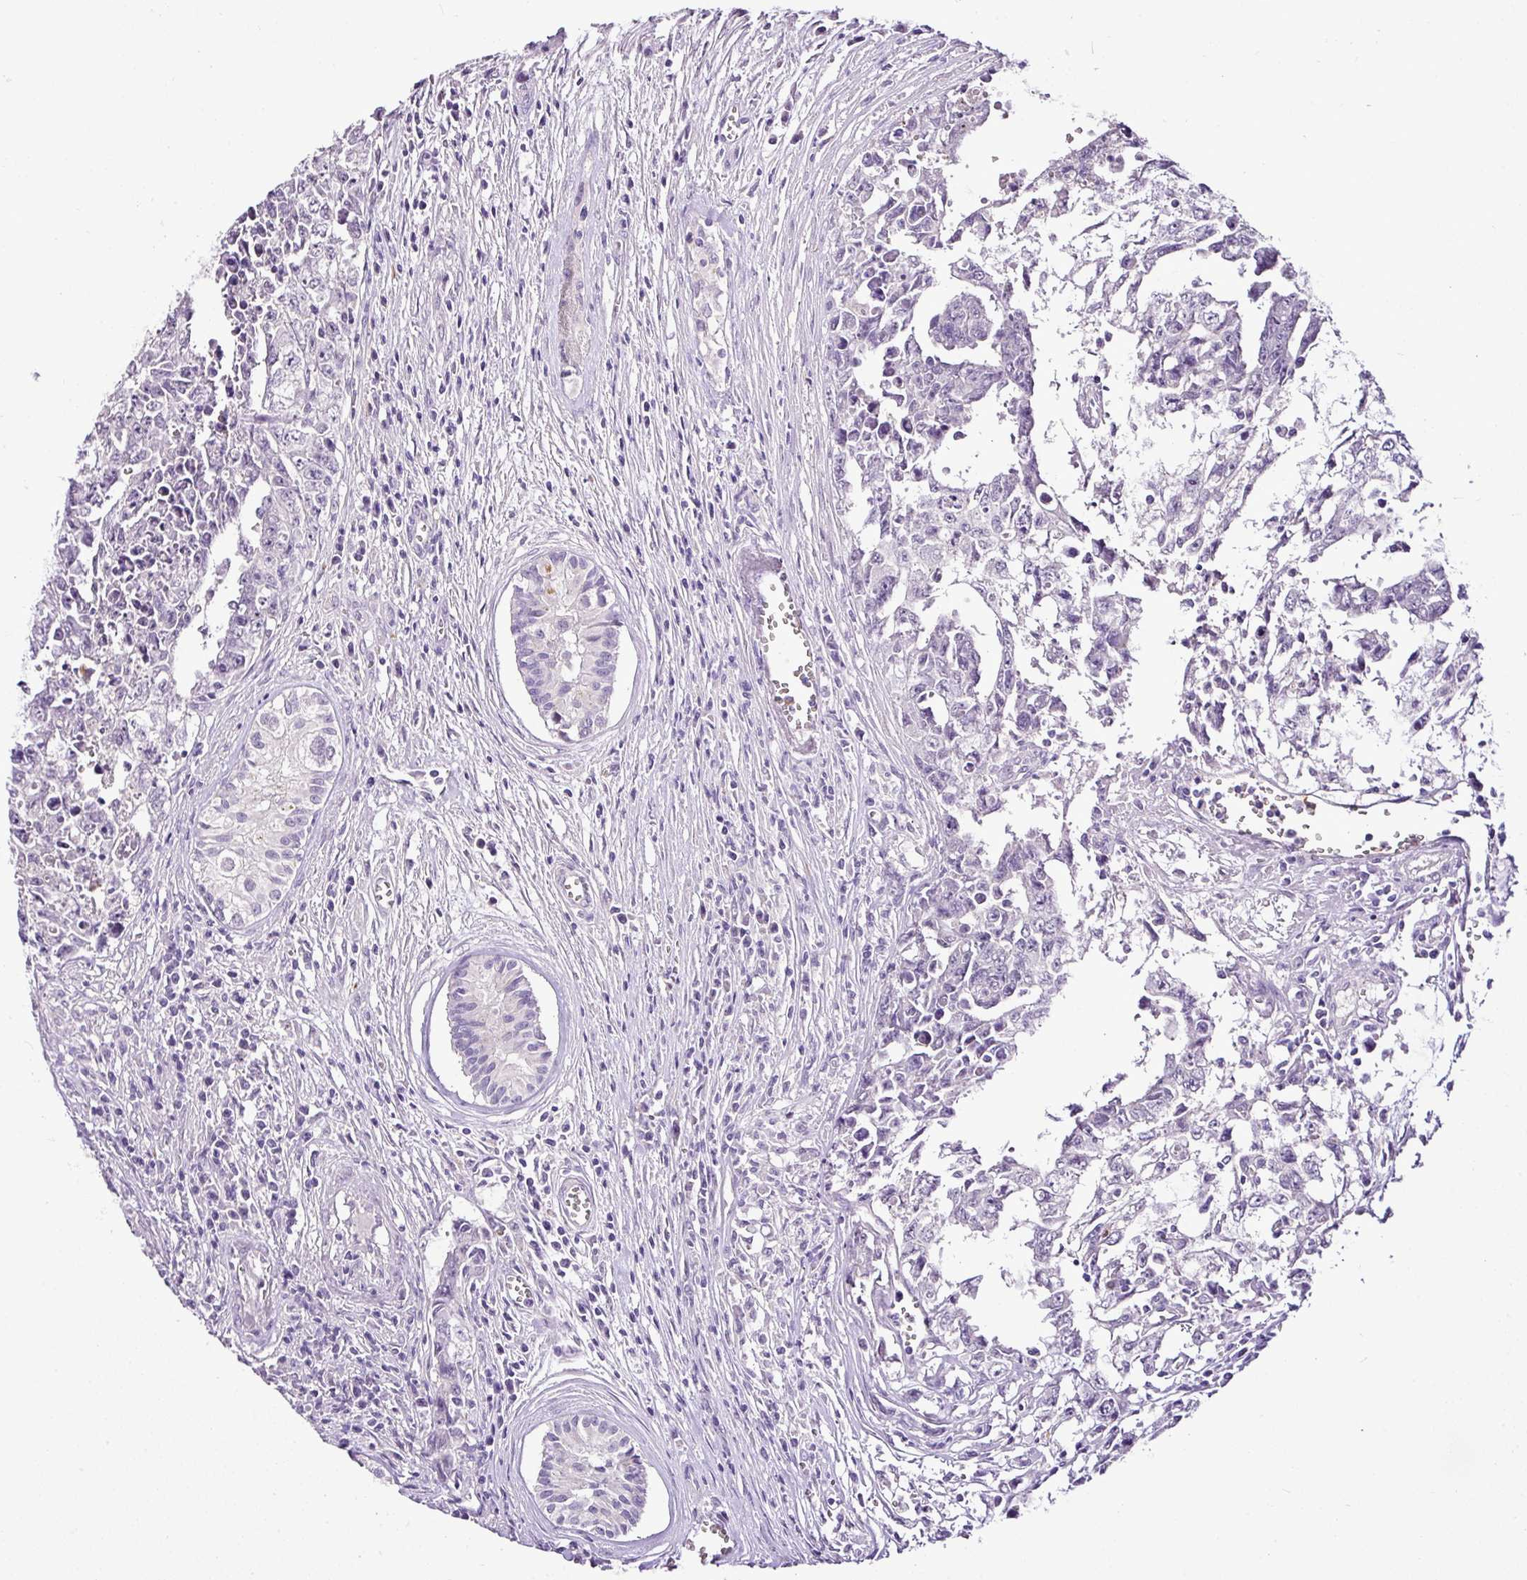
{"staining": {"intensity": "negative", "quantity": "none", "location": "none"}, "tissue": "testis cancer", "cell_type": "Tumor cells", "image_type": "cancer", "snomed": [{"axis": "morphology", "description": "Carcinoma, Embryonal, NOS"}, {"axis": "topography", "description": "Testis"}], "caption": "Photomicrograph shows no significant protein expression in tumor cells of embryonal carcinoma (testis).", "gene": "ESR1", "patient": {"sex": "male", "age": 24}}